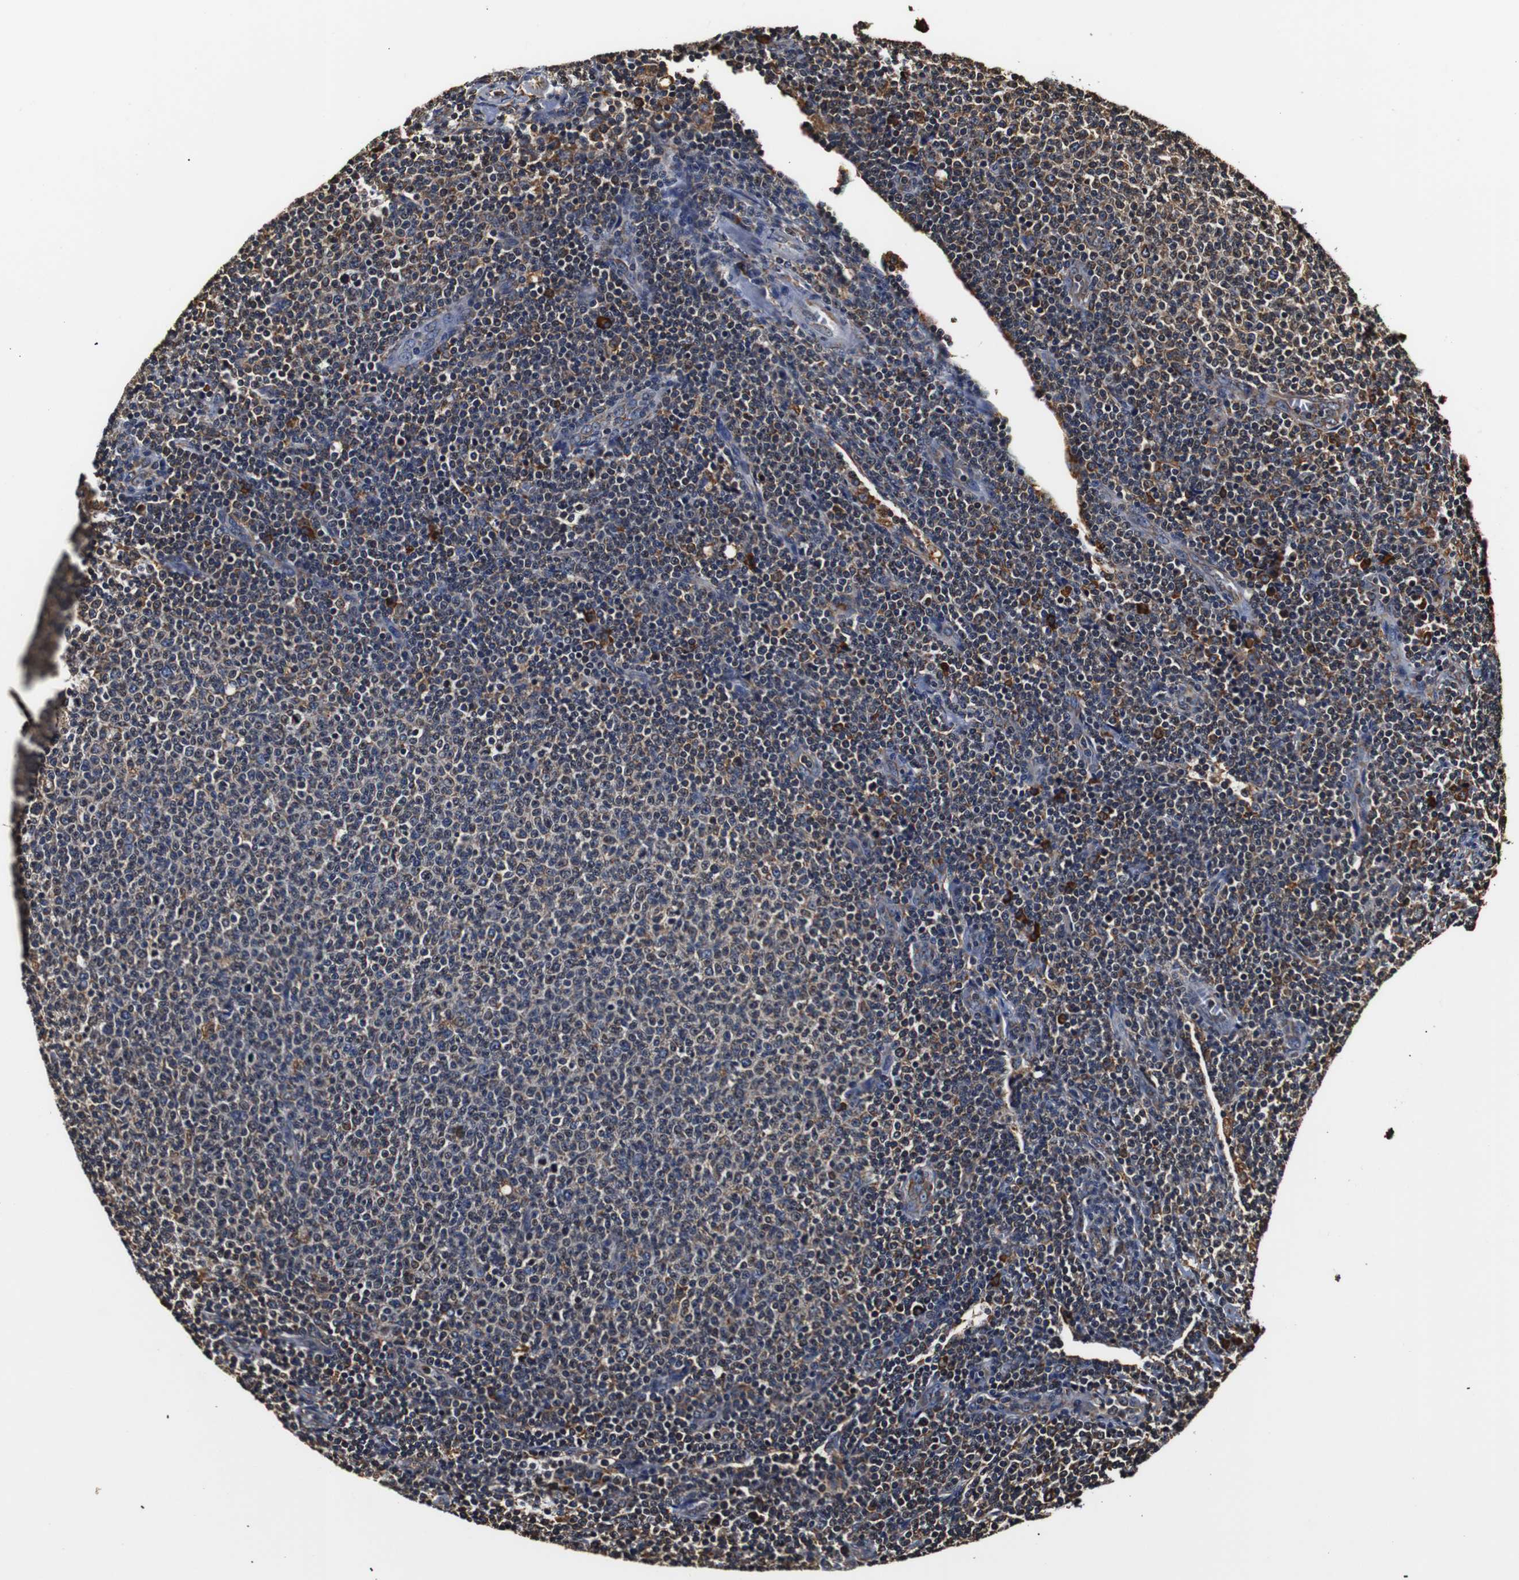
{"staining": {"intensity": "weak", "quantity": "<25%", "location": "cytoplasmic/membranous"}, "tissue": "lymphoma", "cell_type": "Tumor cells", "image_type": "cancer", "snomed": [{"axis": "morphology", "description": "Malignant lymphoma, non-Hodgkin's type, Low grade"}, {"axis": "topography", "description": "Lymph node"}], "caption": "A high-resolution histopathology image shows immunohistochemistry (IHC) staining of lymphoma, which exhibits no significant expression in tumor cells.", "gene": "HHIP", "patient": {"sex": "male", "age": 66}}